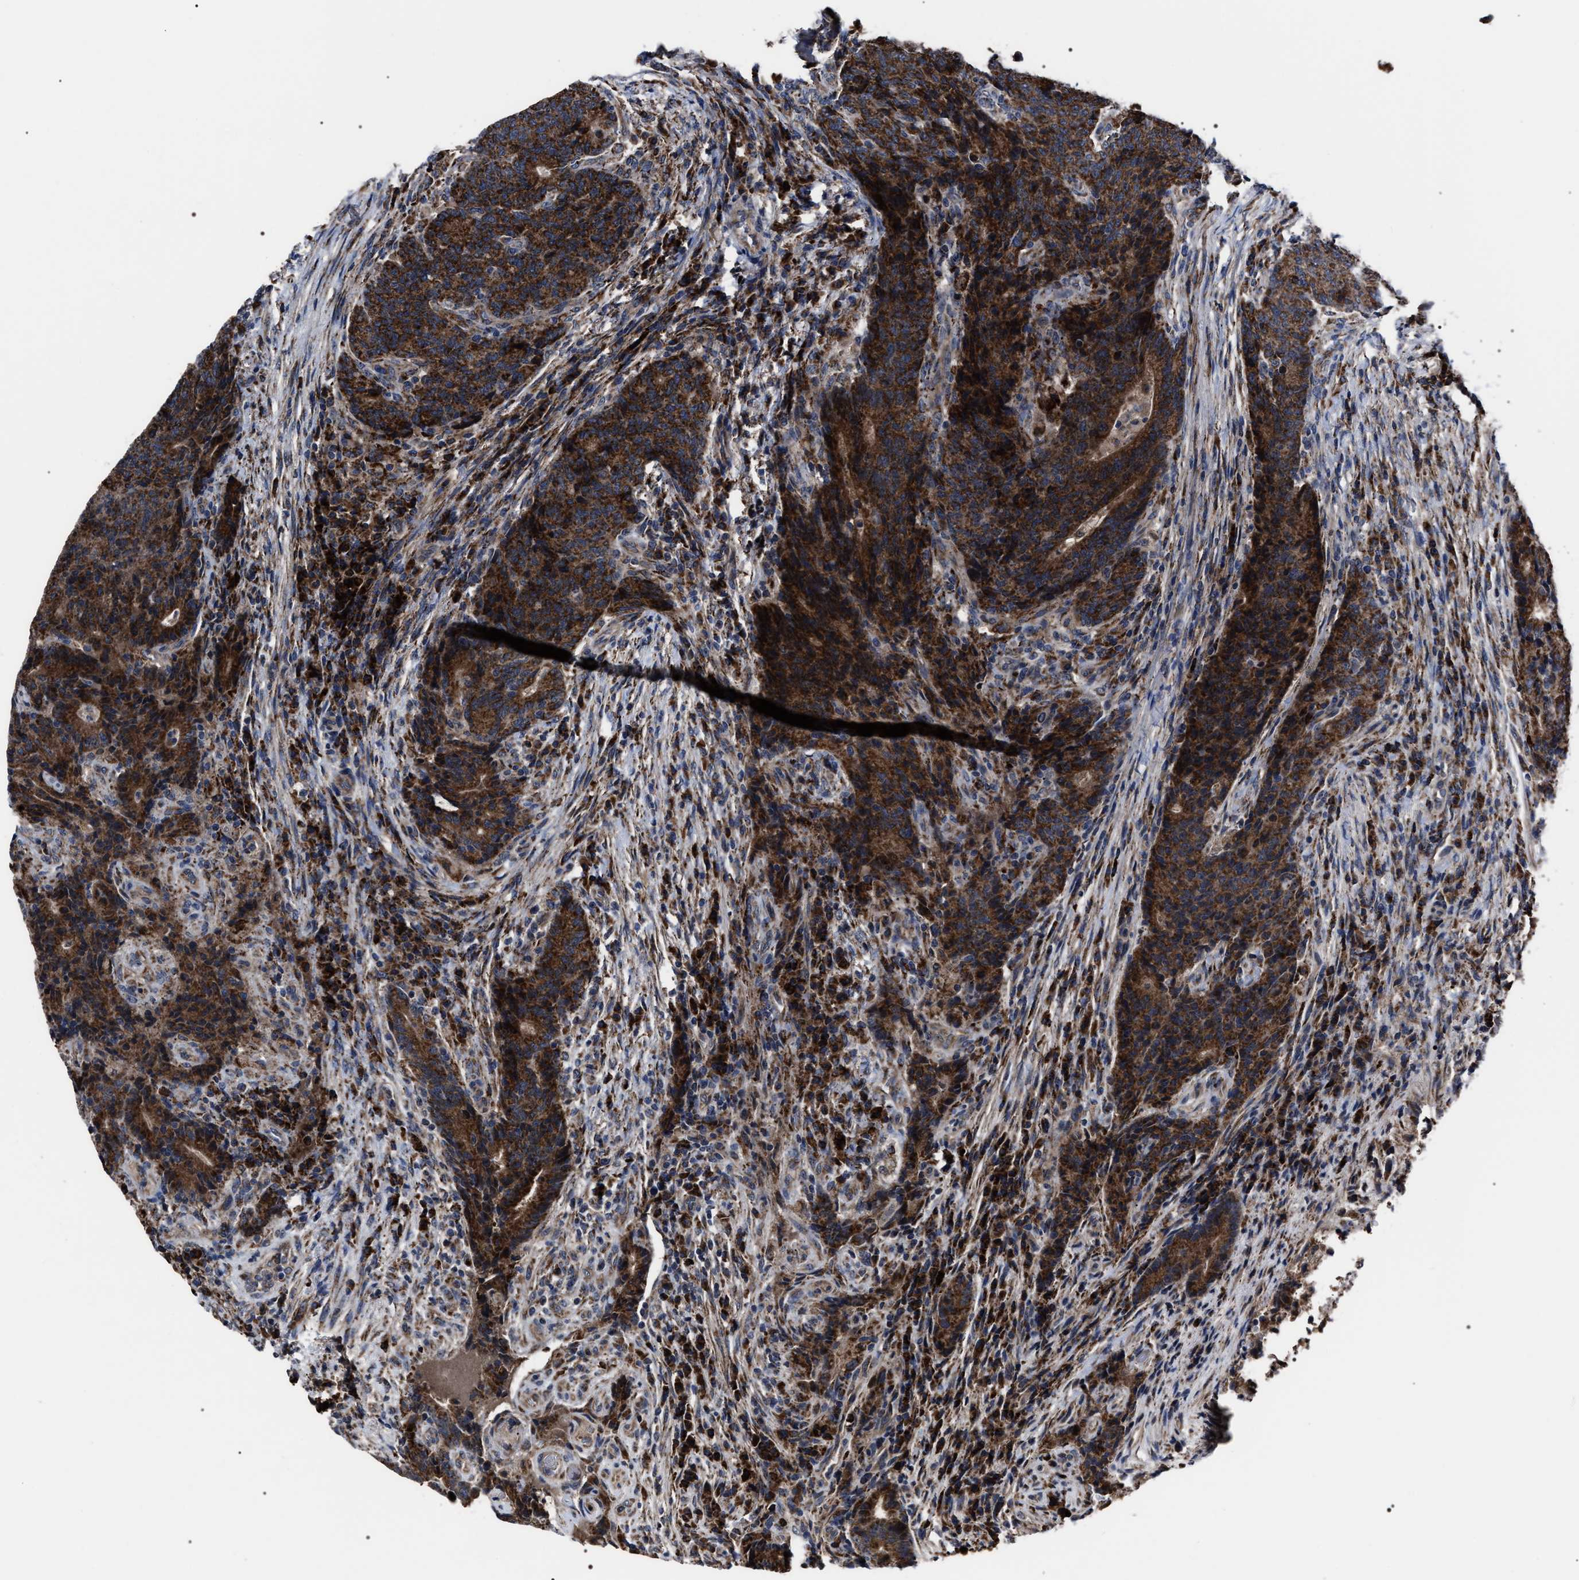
{"staining": {"intensity": "strong", "quantity": ">75%", "location": "cytoplasmic/membranous"}, "tissue": "colorectal cancer", "cell_type": "Tumor cells", "image_type": "cancer", "snomed": [{"axis": "morphology", "description": "Normal tissue, NOS"}, {"axis": "morphology", "description": "Adenocarcinoma, NOS"}, {"axis": "topography", "description": "Colon"}], "caption": "This is an image of immunohistochemistry staining of colorectal cancer, which shows strong expression in the cytoplasmic/membranous of tumor cells.", "gene": "MACC1", "patient": {"sex": "female", "age": 75}}